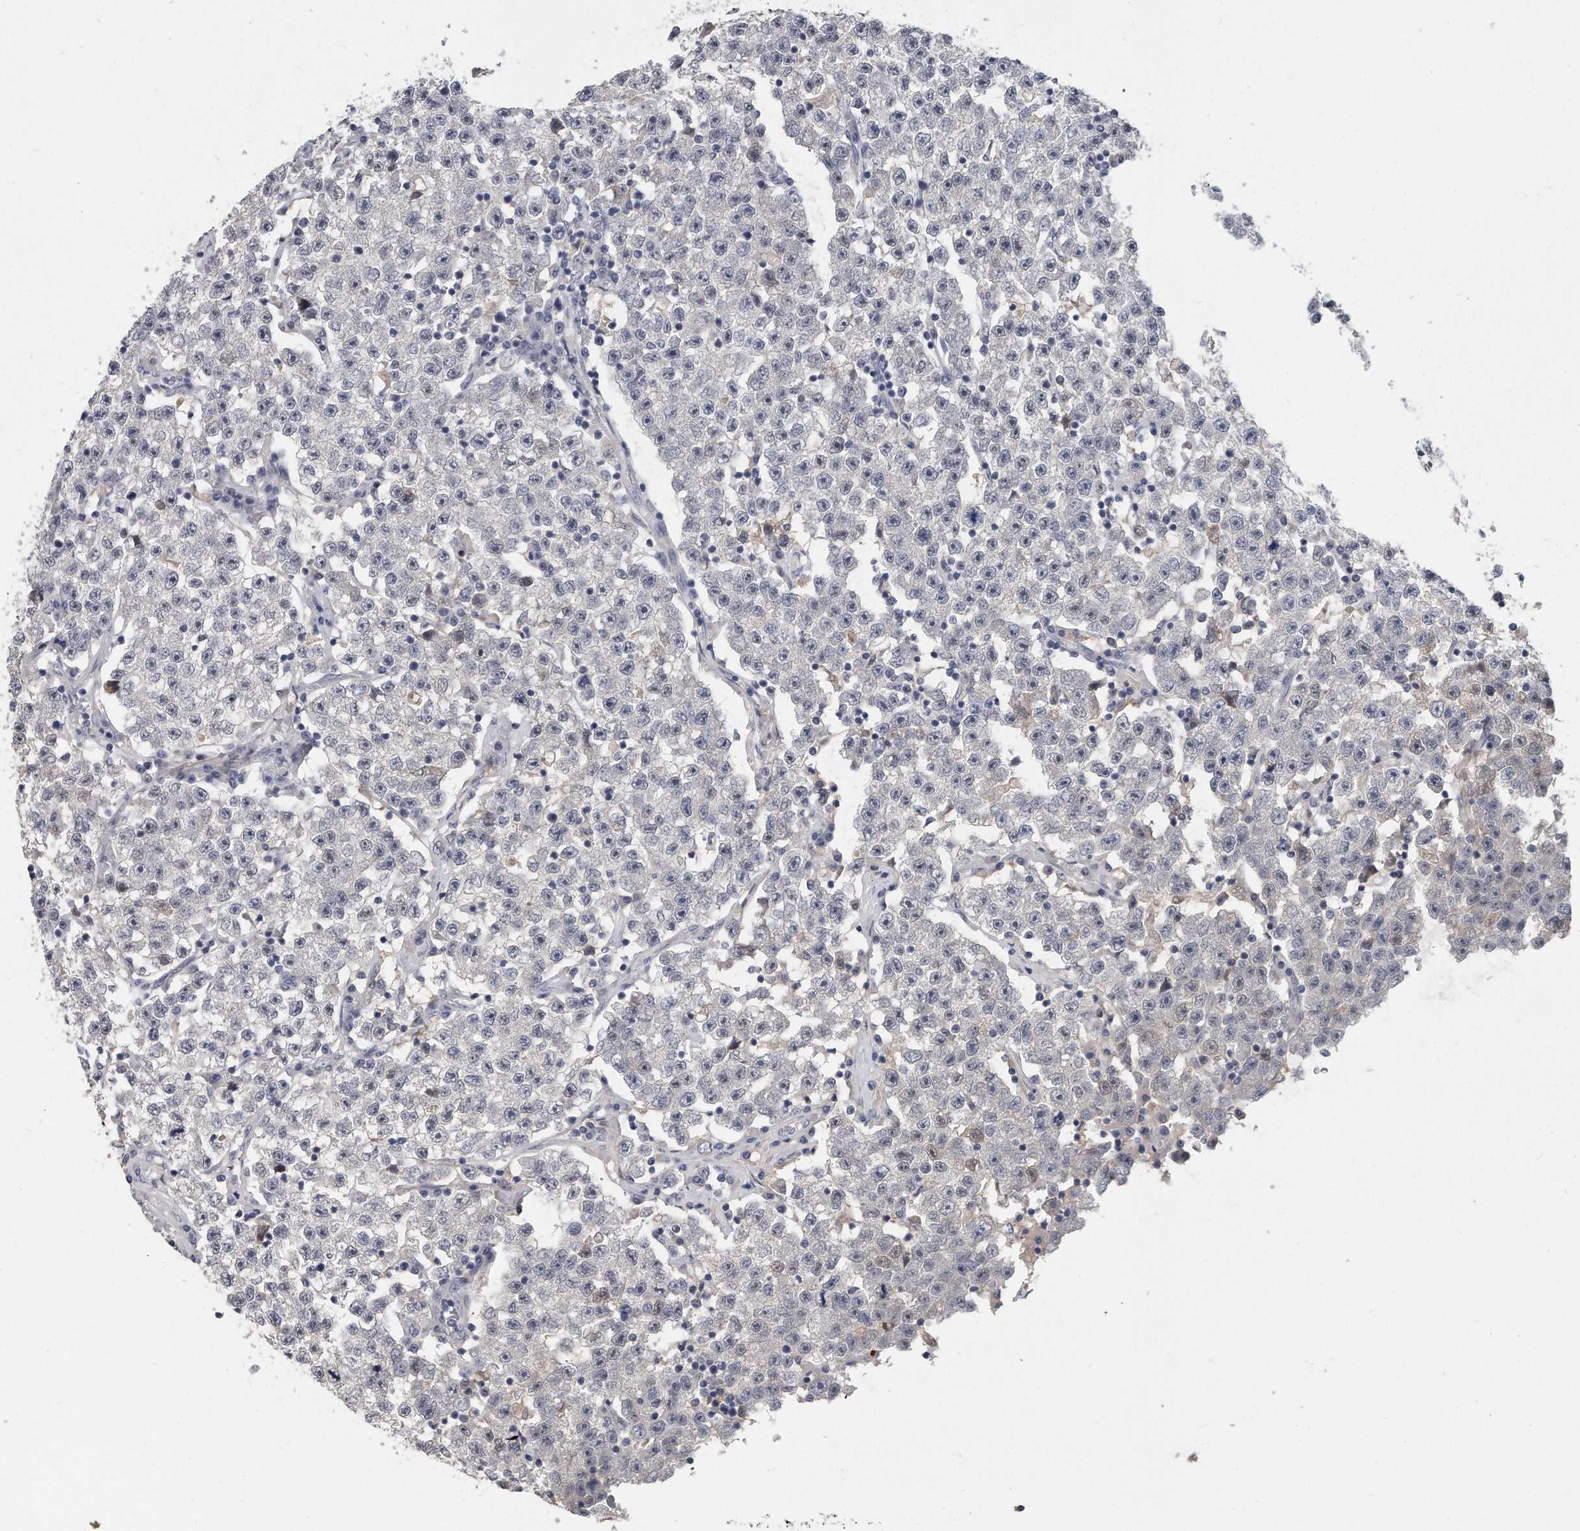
{"staining": {"intensity": "negative", "quantity": "none", "location": "none"}, "tissue": "testis cancer", "cell_type": "Tumor cells", "image_type": "cancer", "snomed": [{"axis": "morphology", "description": "Seminoma, NOS"}, {"axis": "topography", "description": "Testis"}], "caption": "Photomicrograph shows no protein positivity in tumor cells of testis cancer (seminoma) tissue. (DAB immunohistochemistry (IHC) visualized using brightfield microscopy, high magnification).", "gene": "KLHL7", "patient": {"sex": "male", "age": 22}}